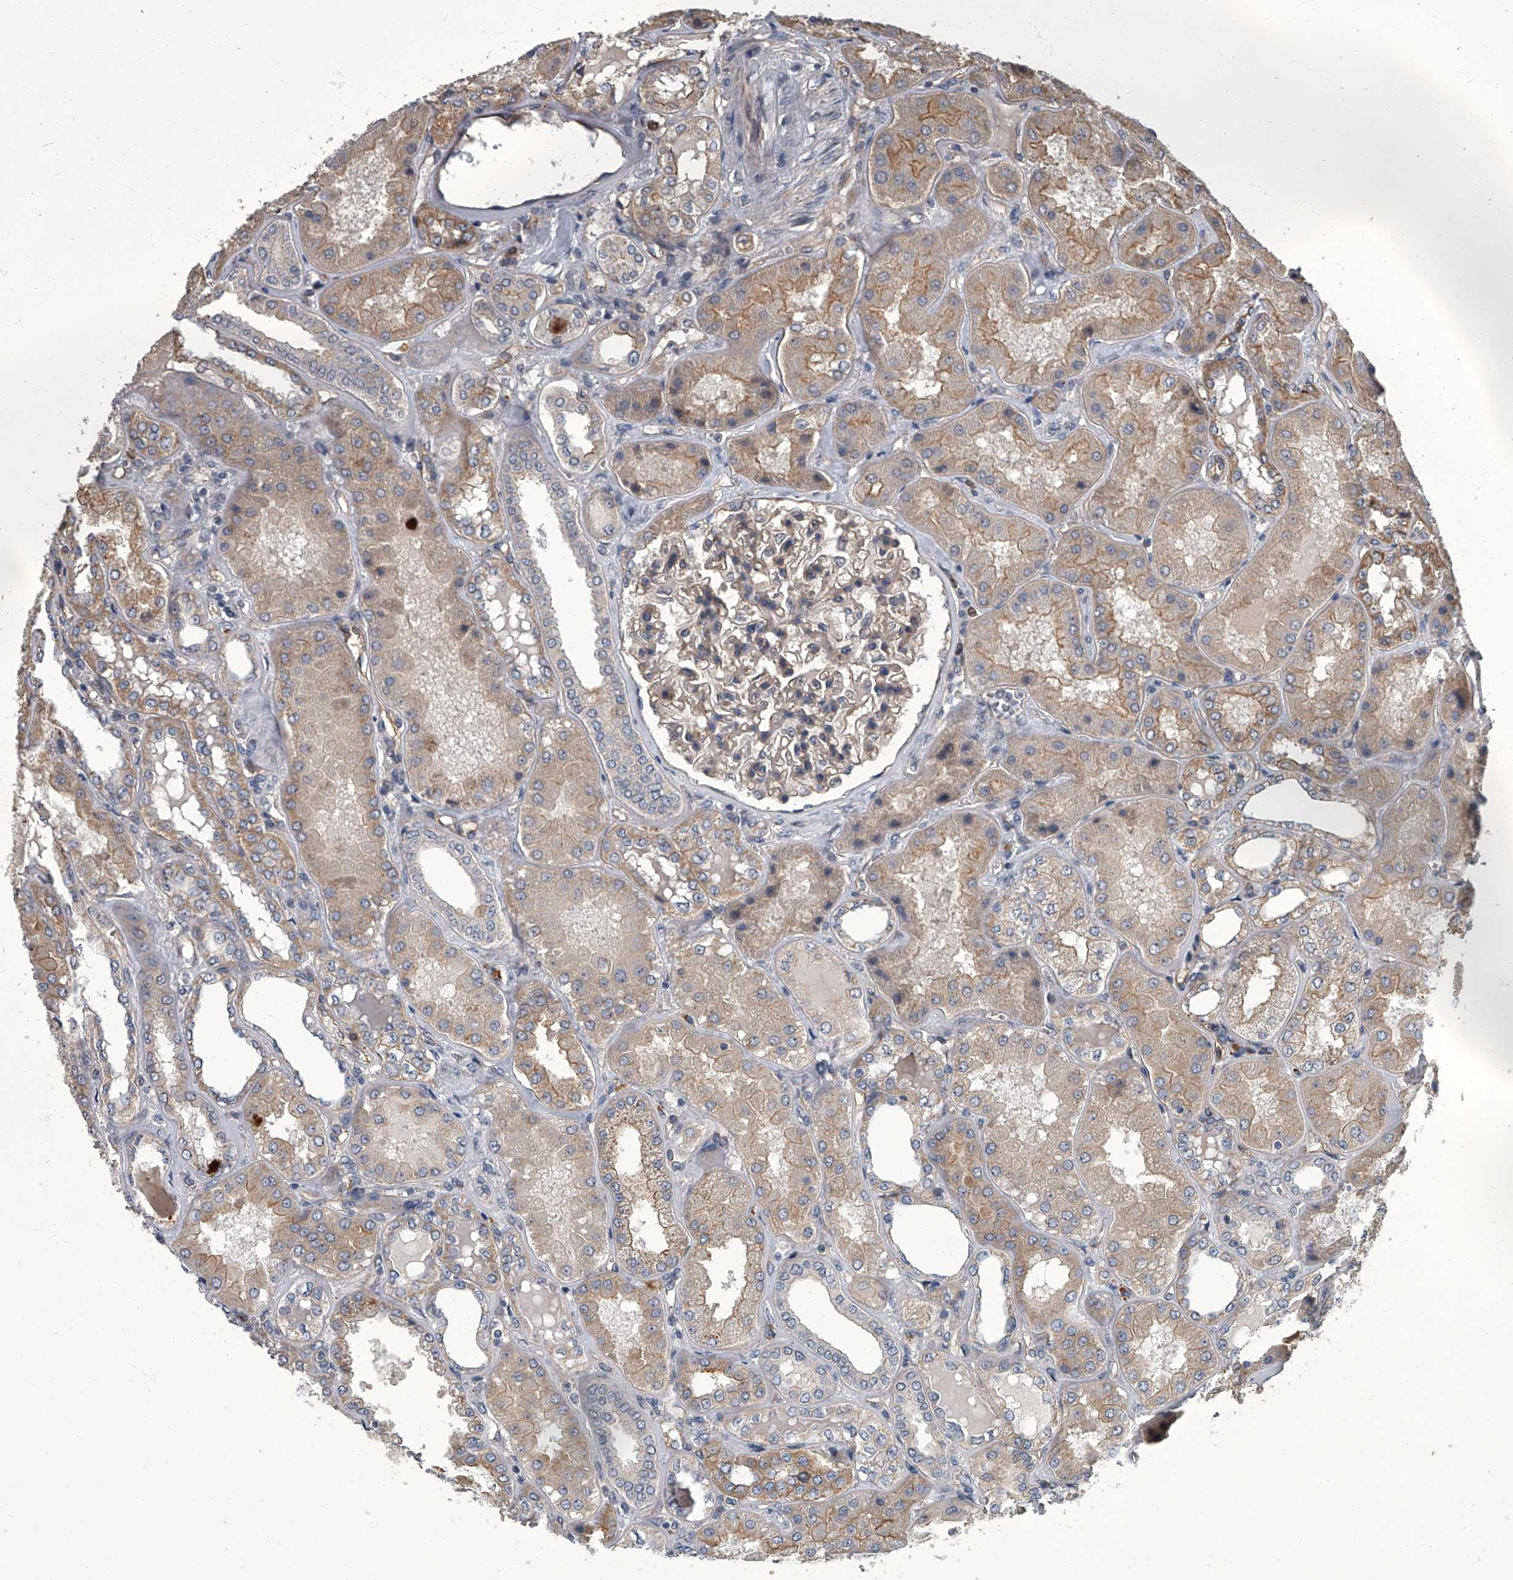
{"staining": {"intensity": "weak", "quantity": "25%-75%", "location": "cytoplasmic/membranous"}, "tissue": "kidney", "cell_type": "Cells in glomeruli", "image_type": "normal", "snomed": [{"axis": "morphology", "description": "Normal tissue, NOS"}, {"axis": "topography", "description": "Kidney"}], "caption": "Immunohistochemical staining of unremarkable human kidney reveals low levels of weak cytoplasmic/membranous staining in about 25%-75% of cells in glomeruli. (Brightfield microscopy of DAB IHC at high magnification).", "gene": "SIRT4", "patient": {"sex": "female", "age": 56}}